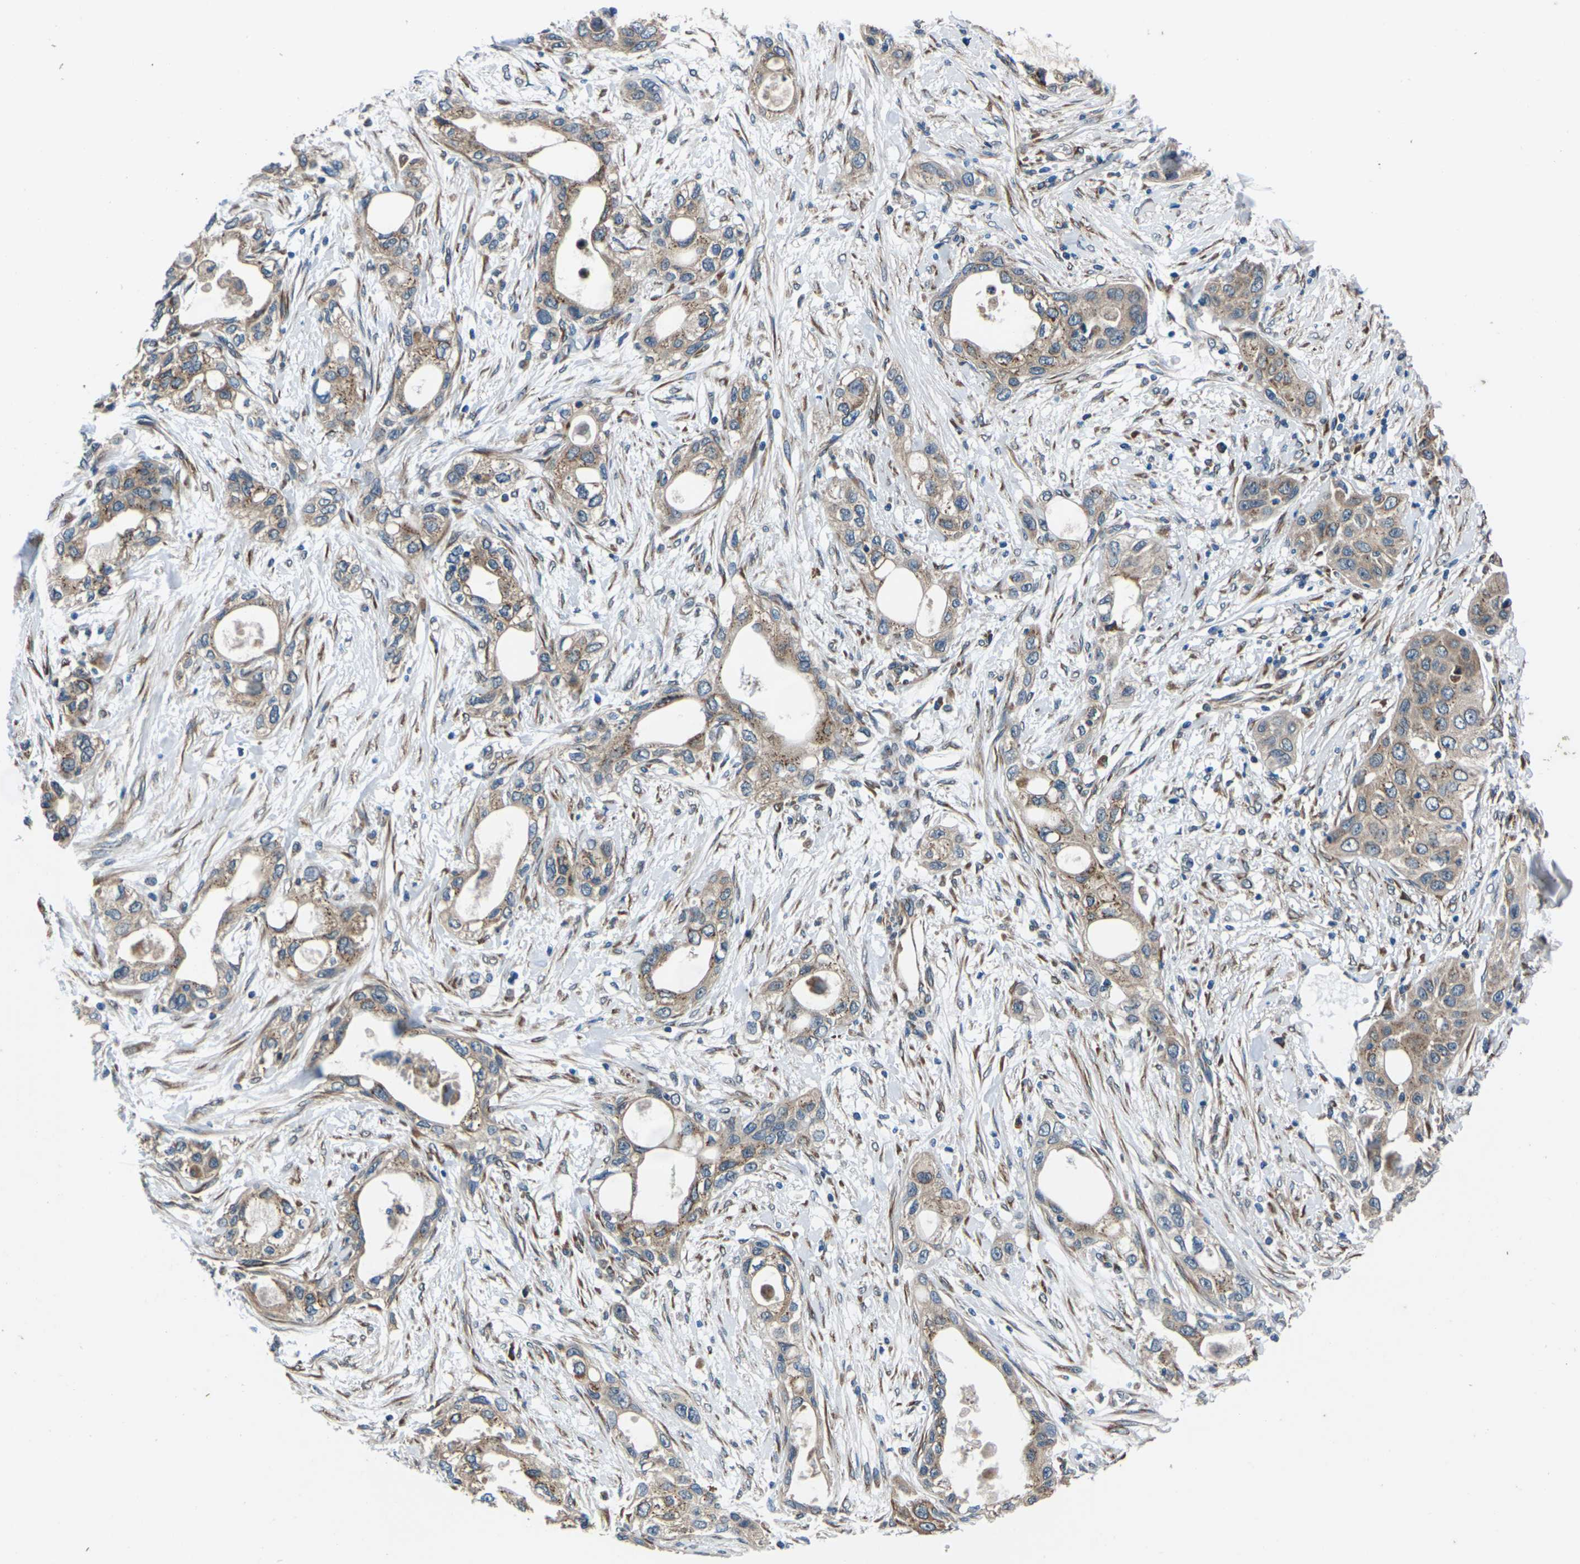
{"staining": {"intensity": "moderate", "quantity": ">75%", "location": "cytoplasmic/membranous"}, "tissue": "pancreatic cancer", "cell_type": "Tumor cells", "image_type": "cancer", "snomed": [{"axis": "morphology", "description": "Adenocarcinoma, NOS"}, {"axis": "topography", "description": "Pancreas"}], "caption": "The histopathology image reveals immunohistochemical staining of pancreatic cancer. There is moderate cytoplasmic/membranous positivity is present in about >75% of tumor cells. (brown staining indicates protein expression, while blue staining denotes nuclei).", "gene": "GABRP", "patient": {"sex": "female", "age": 70}}